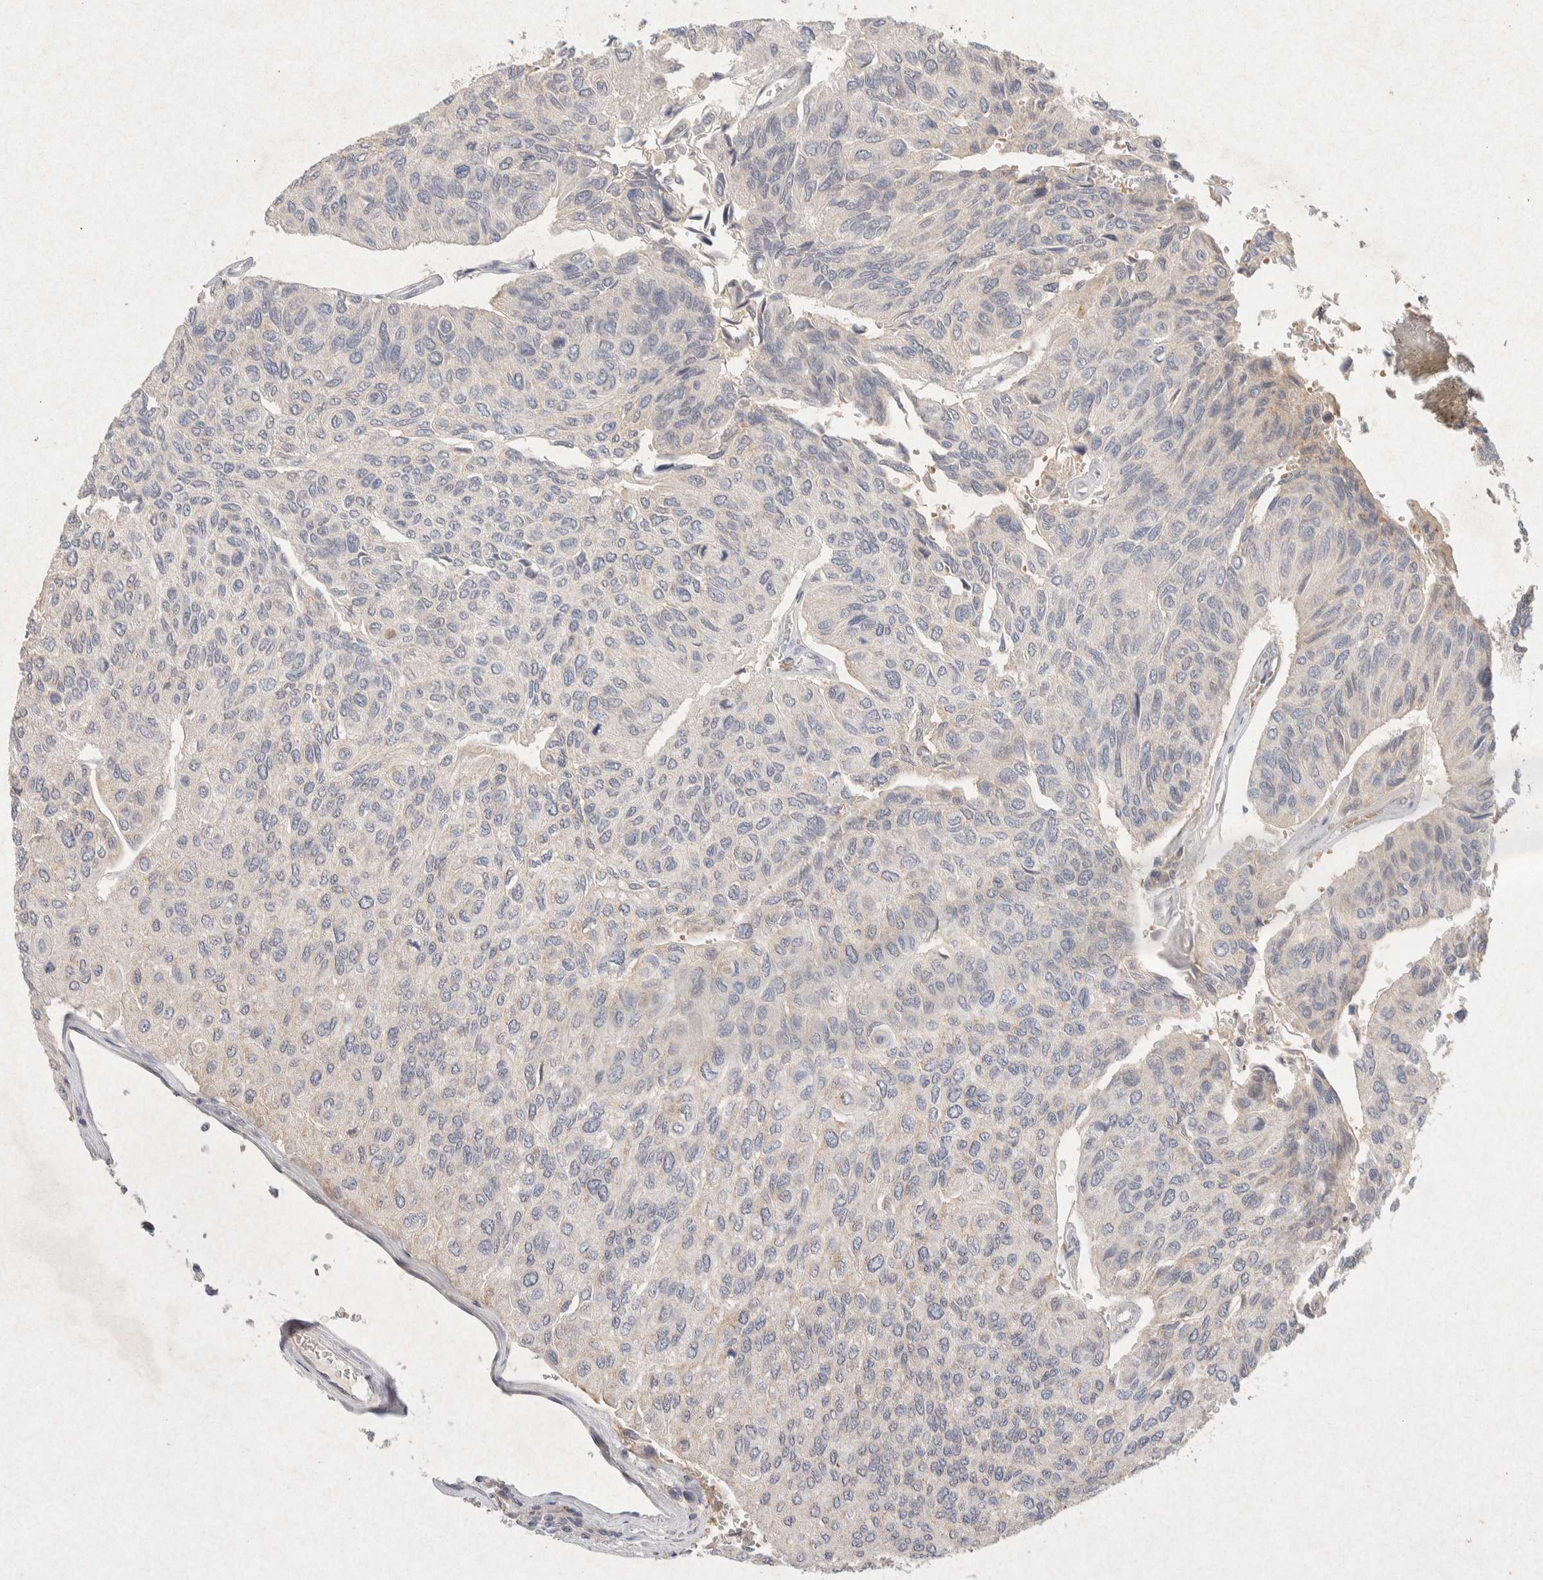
{"staining": {"intensity": "negative", "quantity": "none", "location": "none"}, "tissue": "urothelial cancer", "cell_type": "Tumor cells", "image_type": "cancer", "snomed": [{"axis": "morphology", "description": "Urothelial carcinoma, High grade"}, {"axis": "topography", "description": "Urinary bladder"}], "caption": "Tumor cells are negative for brown protein staining in urothelial cancer. Brightfield microscopy of immunohistochemistry (IHC) stained with DAB (brown) and hematoxylin (blue), captured at high magnification.", "gene": "GNAI1", "patient": {"sex": "male", "age": 66}}